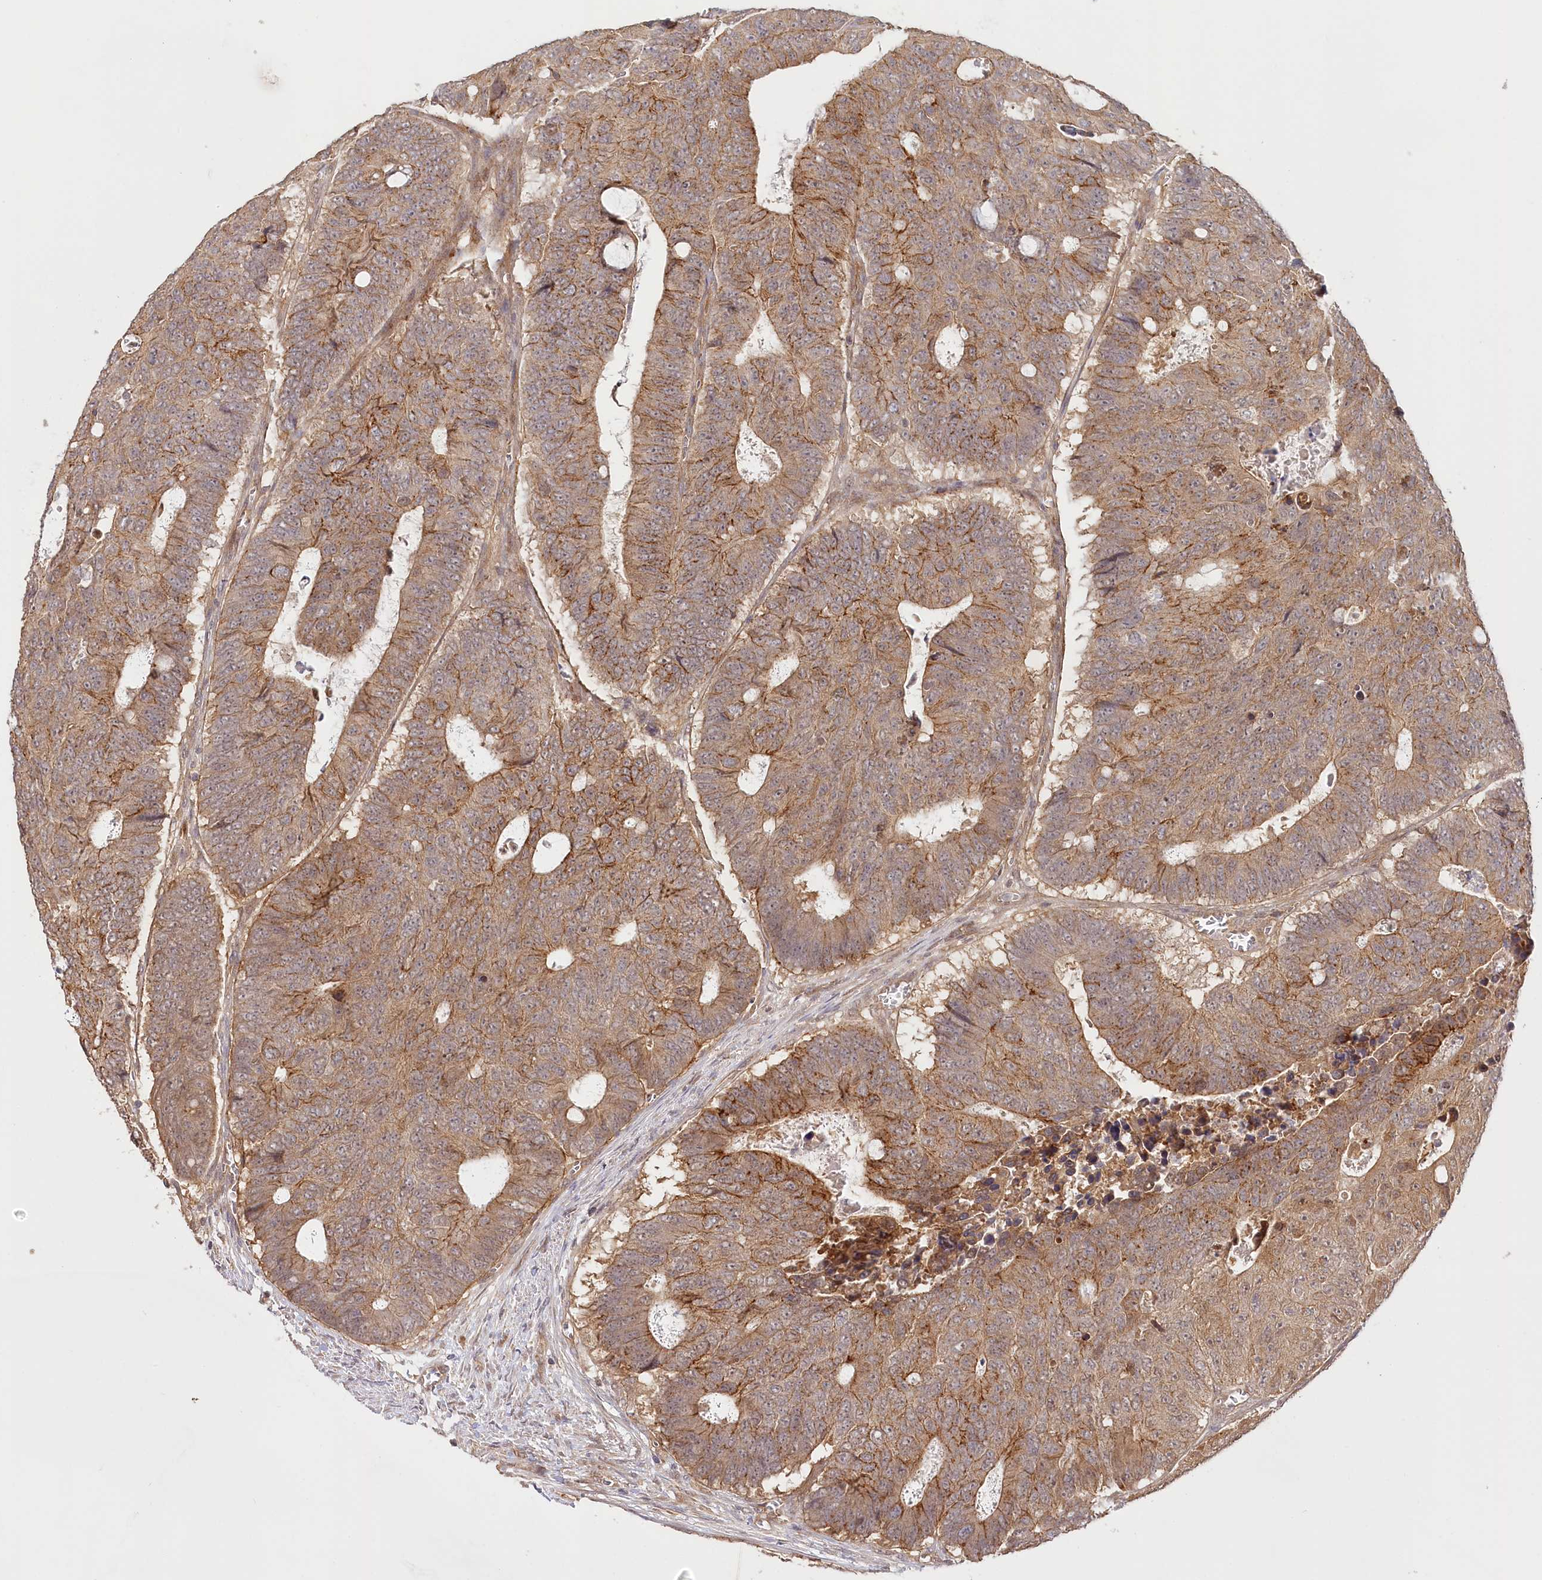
{"staining": {"intensity": "moderate", "quantity": ">75%", "location": "cytoplasmic/membranous"}, "tissue": "colorectal cancer", "cell_type": "Tumor cells", "image_type": "cancer", "snomed": [{"axis": "morphology", "description": "Adenocarcinoma, NOS"}, {"axis": "topography", "description": "Colon"}], "caption": "Immunohistochemistry (IHC) (DAB) staining of colorectal cancer (adenocarcinoma) shows moderate cytoplasmic/membranous protein staining in approximately >75% of tumor cells. Immunohistochemistry (IHC) stains the protein in brown and the nuclei are stained blue.", "gene": "CEP70", "patient": {"sex": "male", "age": 87}}